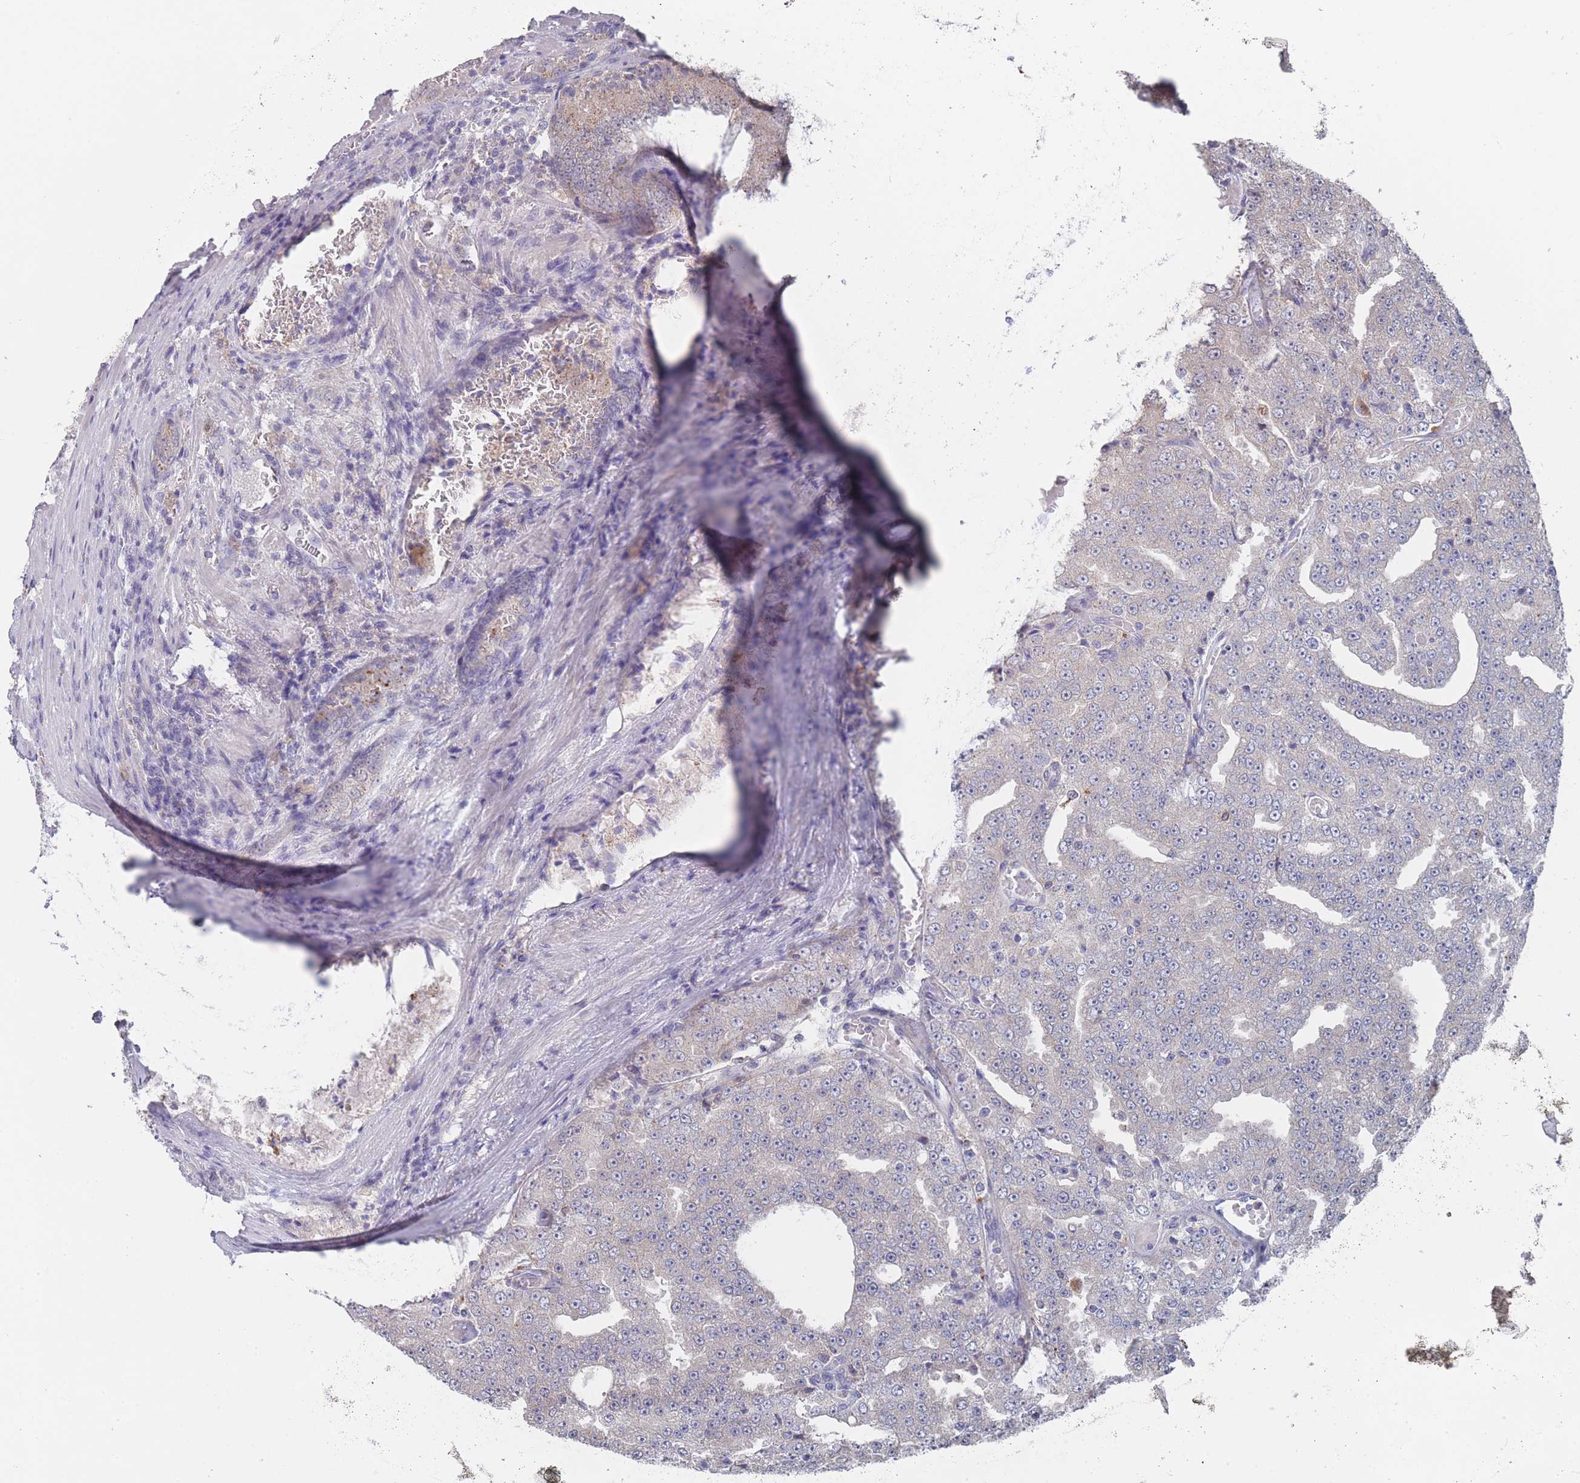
{"staining": {"intensity": "negative", "quantity": "none", "location": "none"}, "tissue": "prostate cancer", "cell_type": "Tumor cells", "image_type": "cancer", "snomed": [{"axis": "morphology", "description": "Adenocarcinoma, High grade"}, {"axis": "topography", "description": "Prostate"}], "caption": "This micrograph is of prostate cancer stained with immunohistochemistry (IHC) to label a protein in brown with the nuclei are counter-stained blue. There is no expression in tumor cells.", "gene": "CYP51A1", "patient": {"sex": "male", "age": 63}}